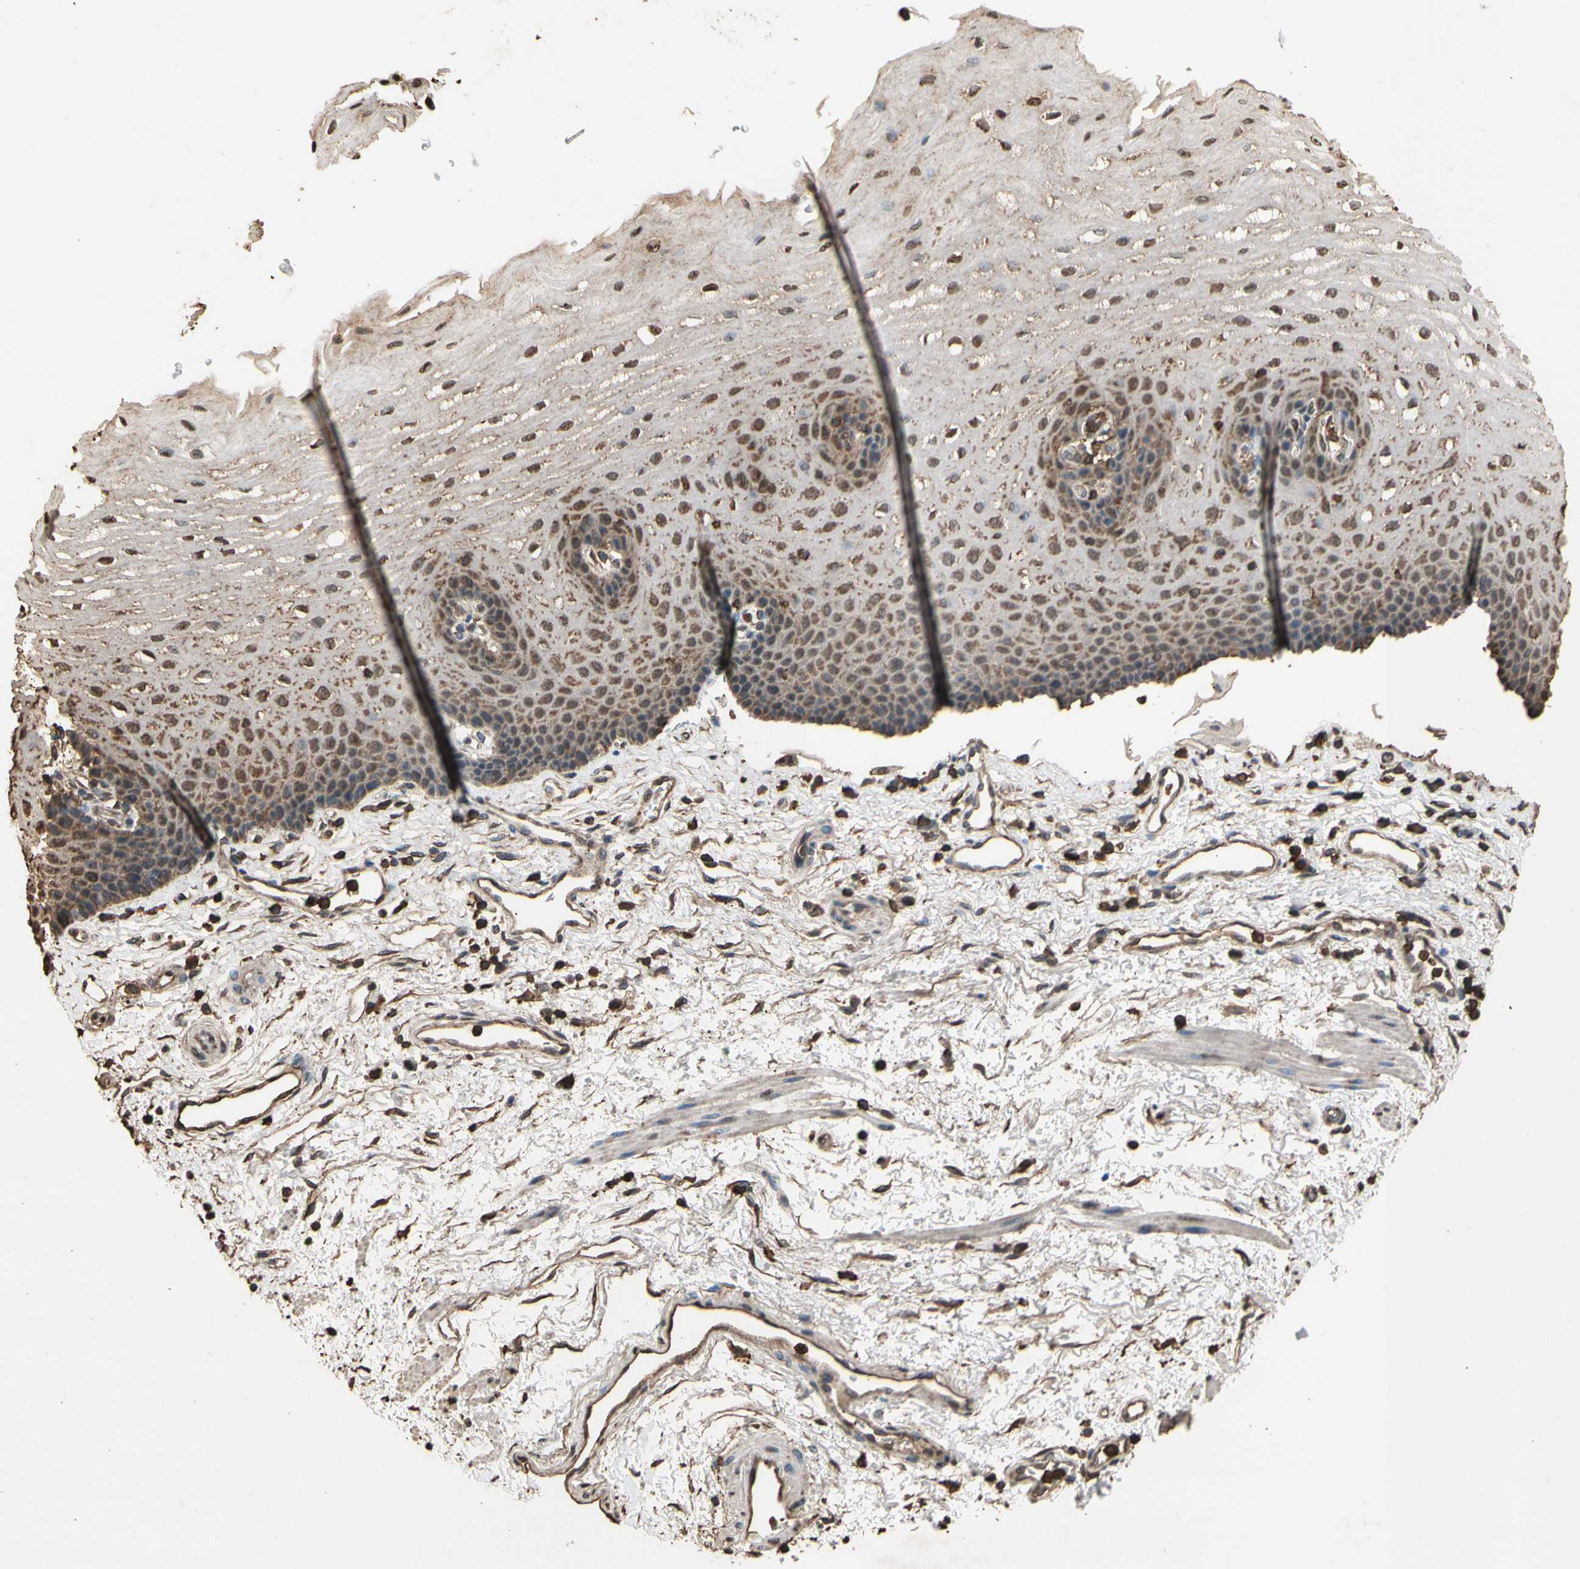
{"staining": {"intensity": "moderate", "quantity": ">75%", "location": "cytoplasmic/membranous,nuclear"}, "tissue": "esophagus", "cell_type": "Squamous epithelial cells", "image_type": "normal", "snomed": [{"axis": "morphology", "description": "Normal tissue, NOS"}, {"axis": "topography", "description": "Esophagus"}], "caption": "The image displays staining of normal esophagus, revealing moderate cytoplasmic/membranous,nuclear protein positivity (brown color) within squamous epithelial cells. (DAB (3,3'-diaminobenzidine) = brown stain, brightfield microscopy at high magnification).", "gene": "TNFSF13B", "patient": {"sex": "male", "age": 54}}